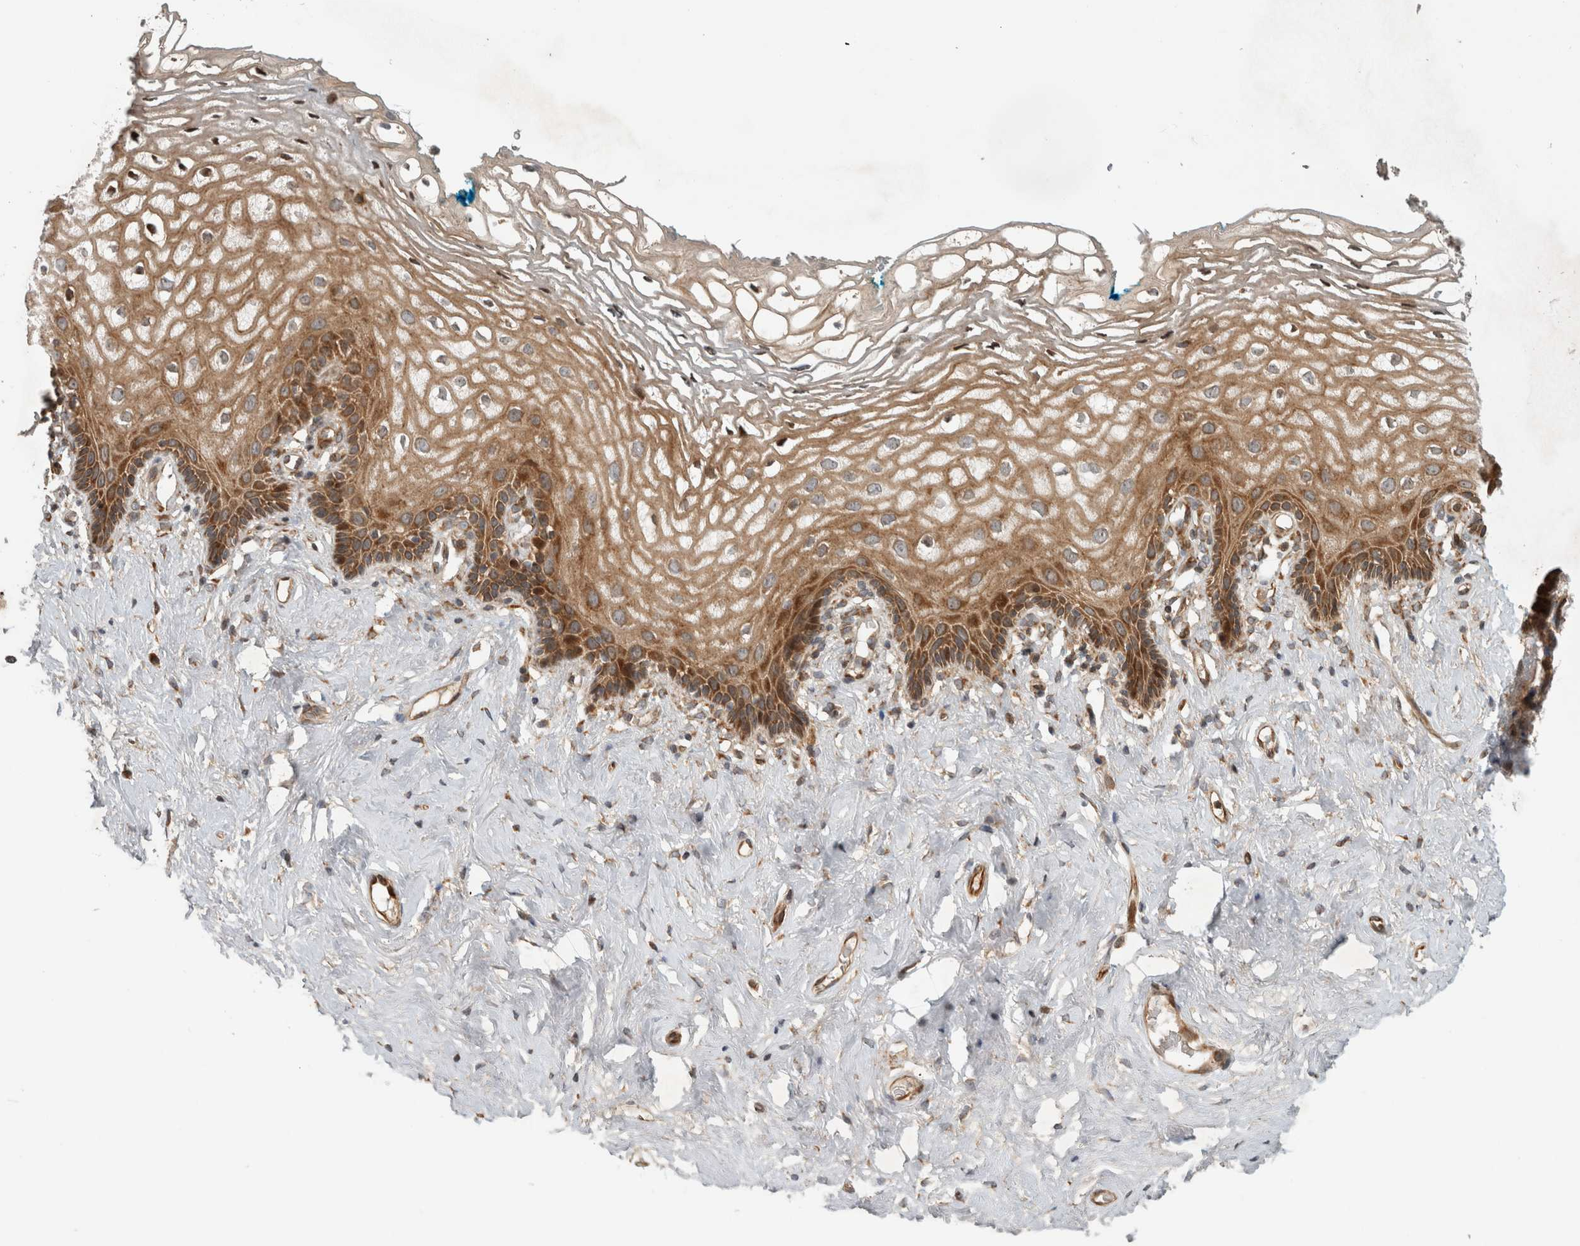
{"staining": {"intensity": "moderate", "quantity": ">75%", "location": "cytoplasmic/membranous"}, "tissue": "vagina", "cell_type": "Squamous epithelial cells", "image_type": "normal", "snomed": [{"axis": "morphology", "description": "Normal tissue, NOS"}, {"axis": "morphology", "description": "Adenocarcinoma, NOS"}, {"axis": "topography", "description": "Rectum"}, {"axis": "topography", "description": "Vagina"}], "caption": "A high-resolution histopathology image shows IHC staining of benign vagina, which reveals moderate cytoplasmic/membranous staining in about >75% of squamous epithelial cells.", "gene": "TUBD1", "patient": {"sex": "female", "age": 71}}